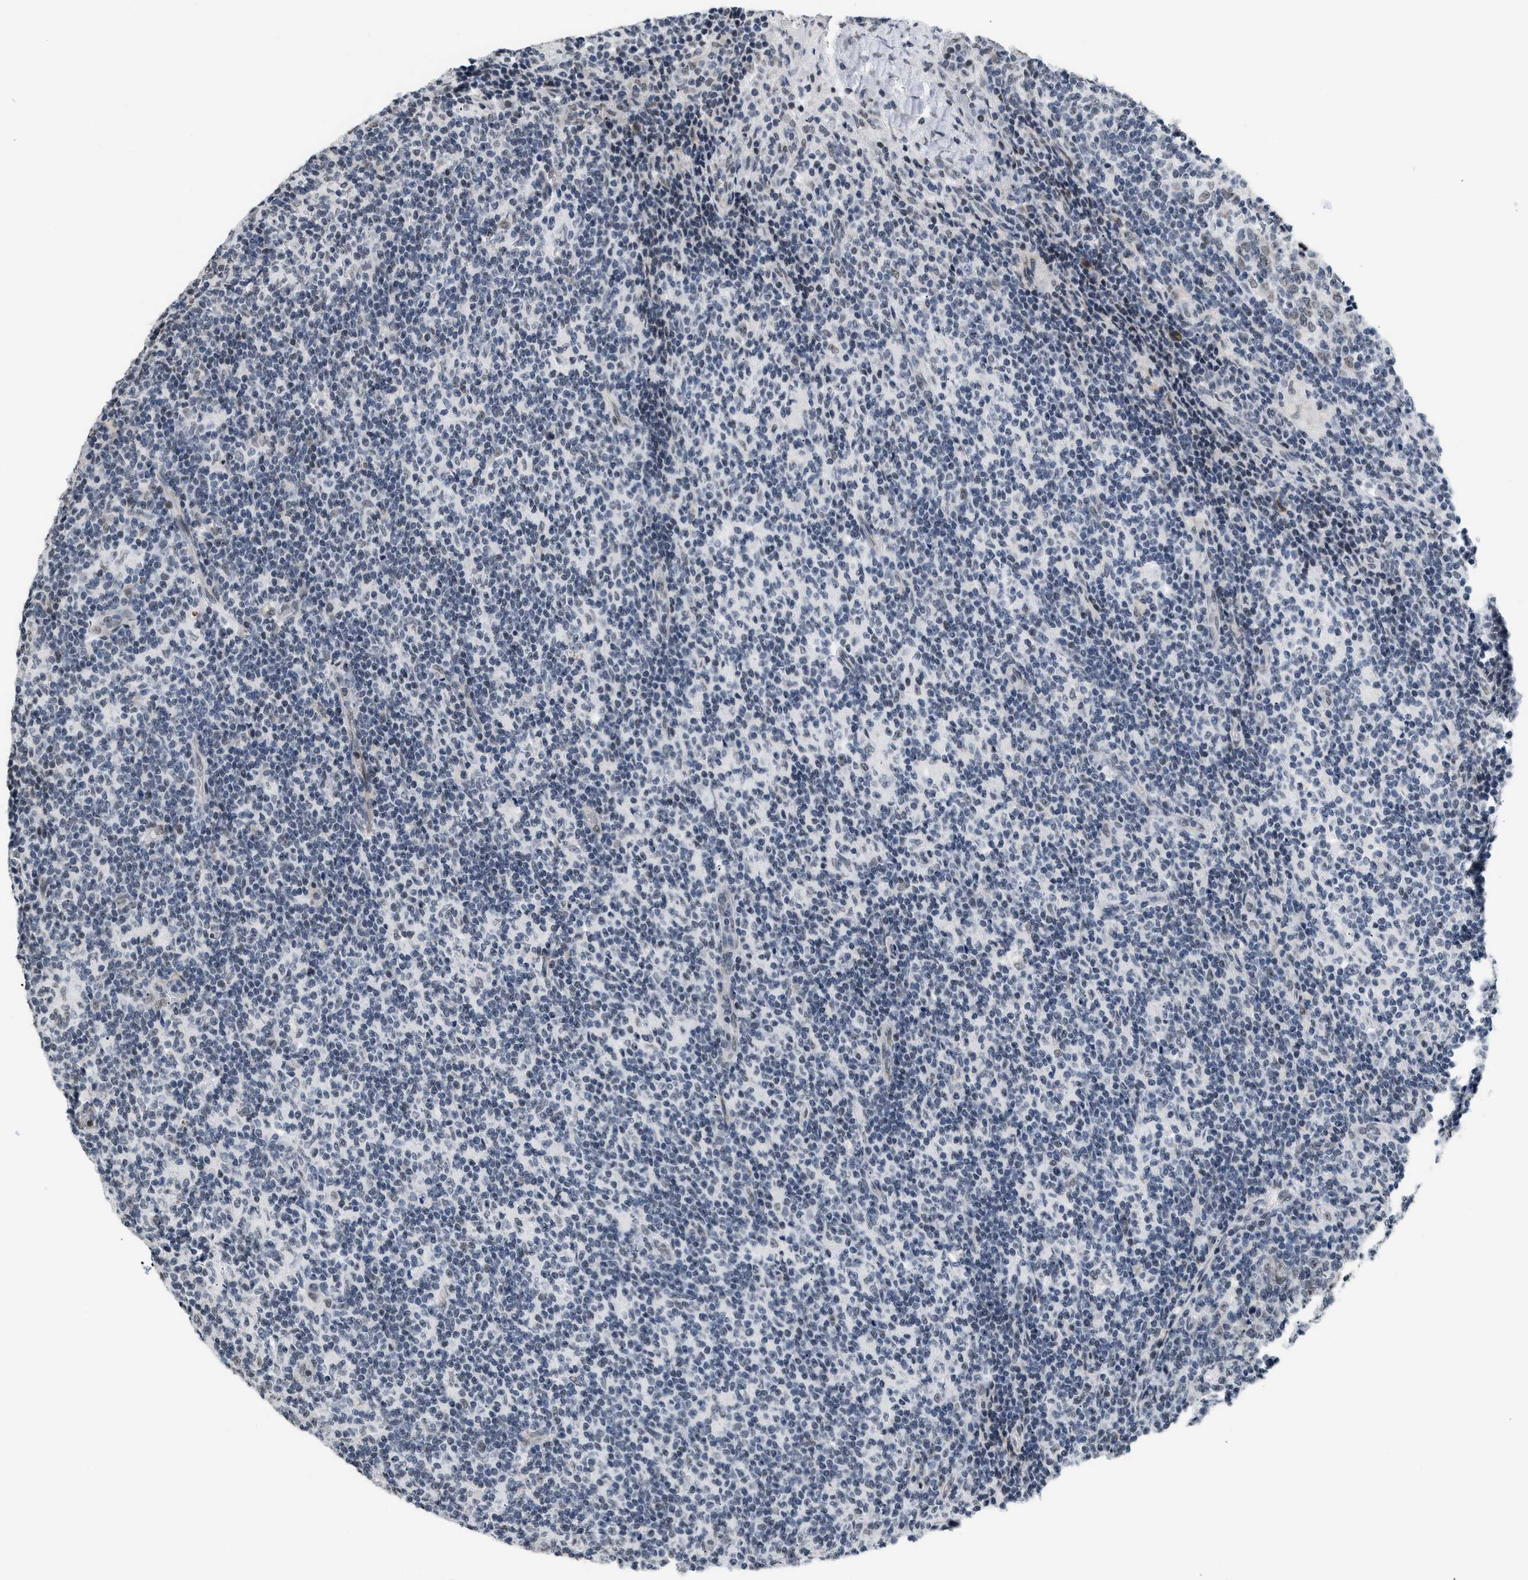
{"staining": {"intensity": "weak", "quantity": "25%-75%", "location": "nuclear"}, "tissue": "lymph node", "cell_type": "Germinal center cells", "image_type": "normal", "snomed": [{"axis": "morphology", "description": "Normal tissue, NOS"}, {"axis": "morphology", "description": "Inflammation, NOS"}, {"axis": "topography", "description": "Lymph node"}], "caption": "Lymph node stained with a protein marker reveals weak staining in germinal center cells.", "gene": "RAF1", "patient": {"sex": "male", "age": 55}}